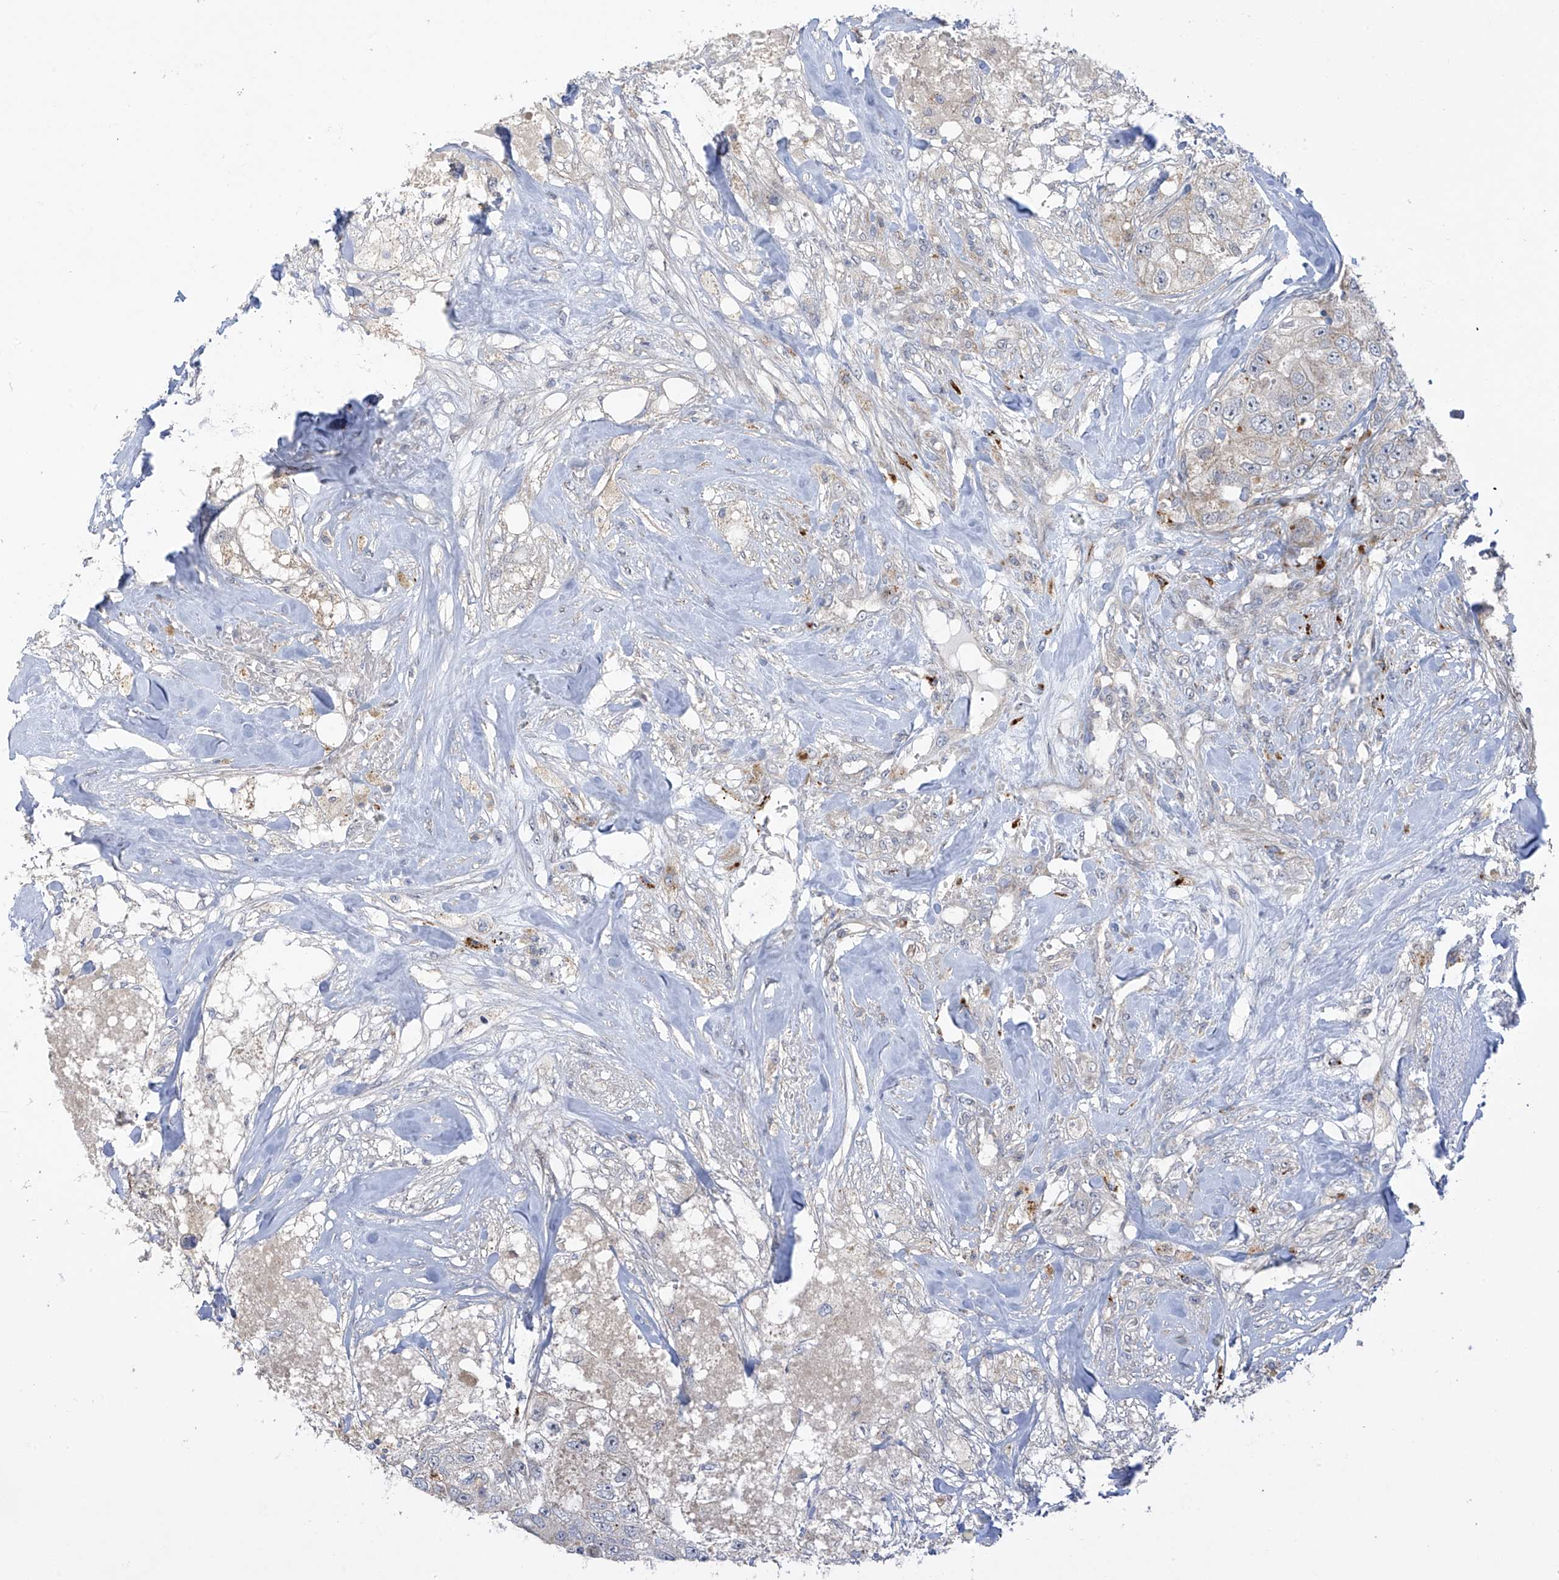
{"staining": {"intensity": "negative", "quantity": "none", "location": "none"}, "tissue": "breast cancer", "cell_type": "Tumor cells", "image_type": "cancer", "snomed": [{"axis": "morphology", "description": "Duct carcinoma"}, {"axis": "topography", "description": "Breast"}], "caption": "This is a photomicrograph of IHC staining of breast cancer (invasive ductal carcinoma), which shows no positivity in tumor cells. (DAB immunohistochemistry (IHC) visualized using brightfield microscopy, high magnification).", "gene": "ZNF641", "patient": {"sex": "female", "age": 62}}